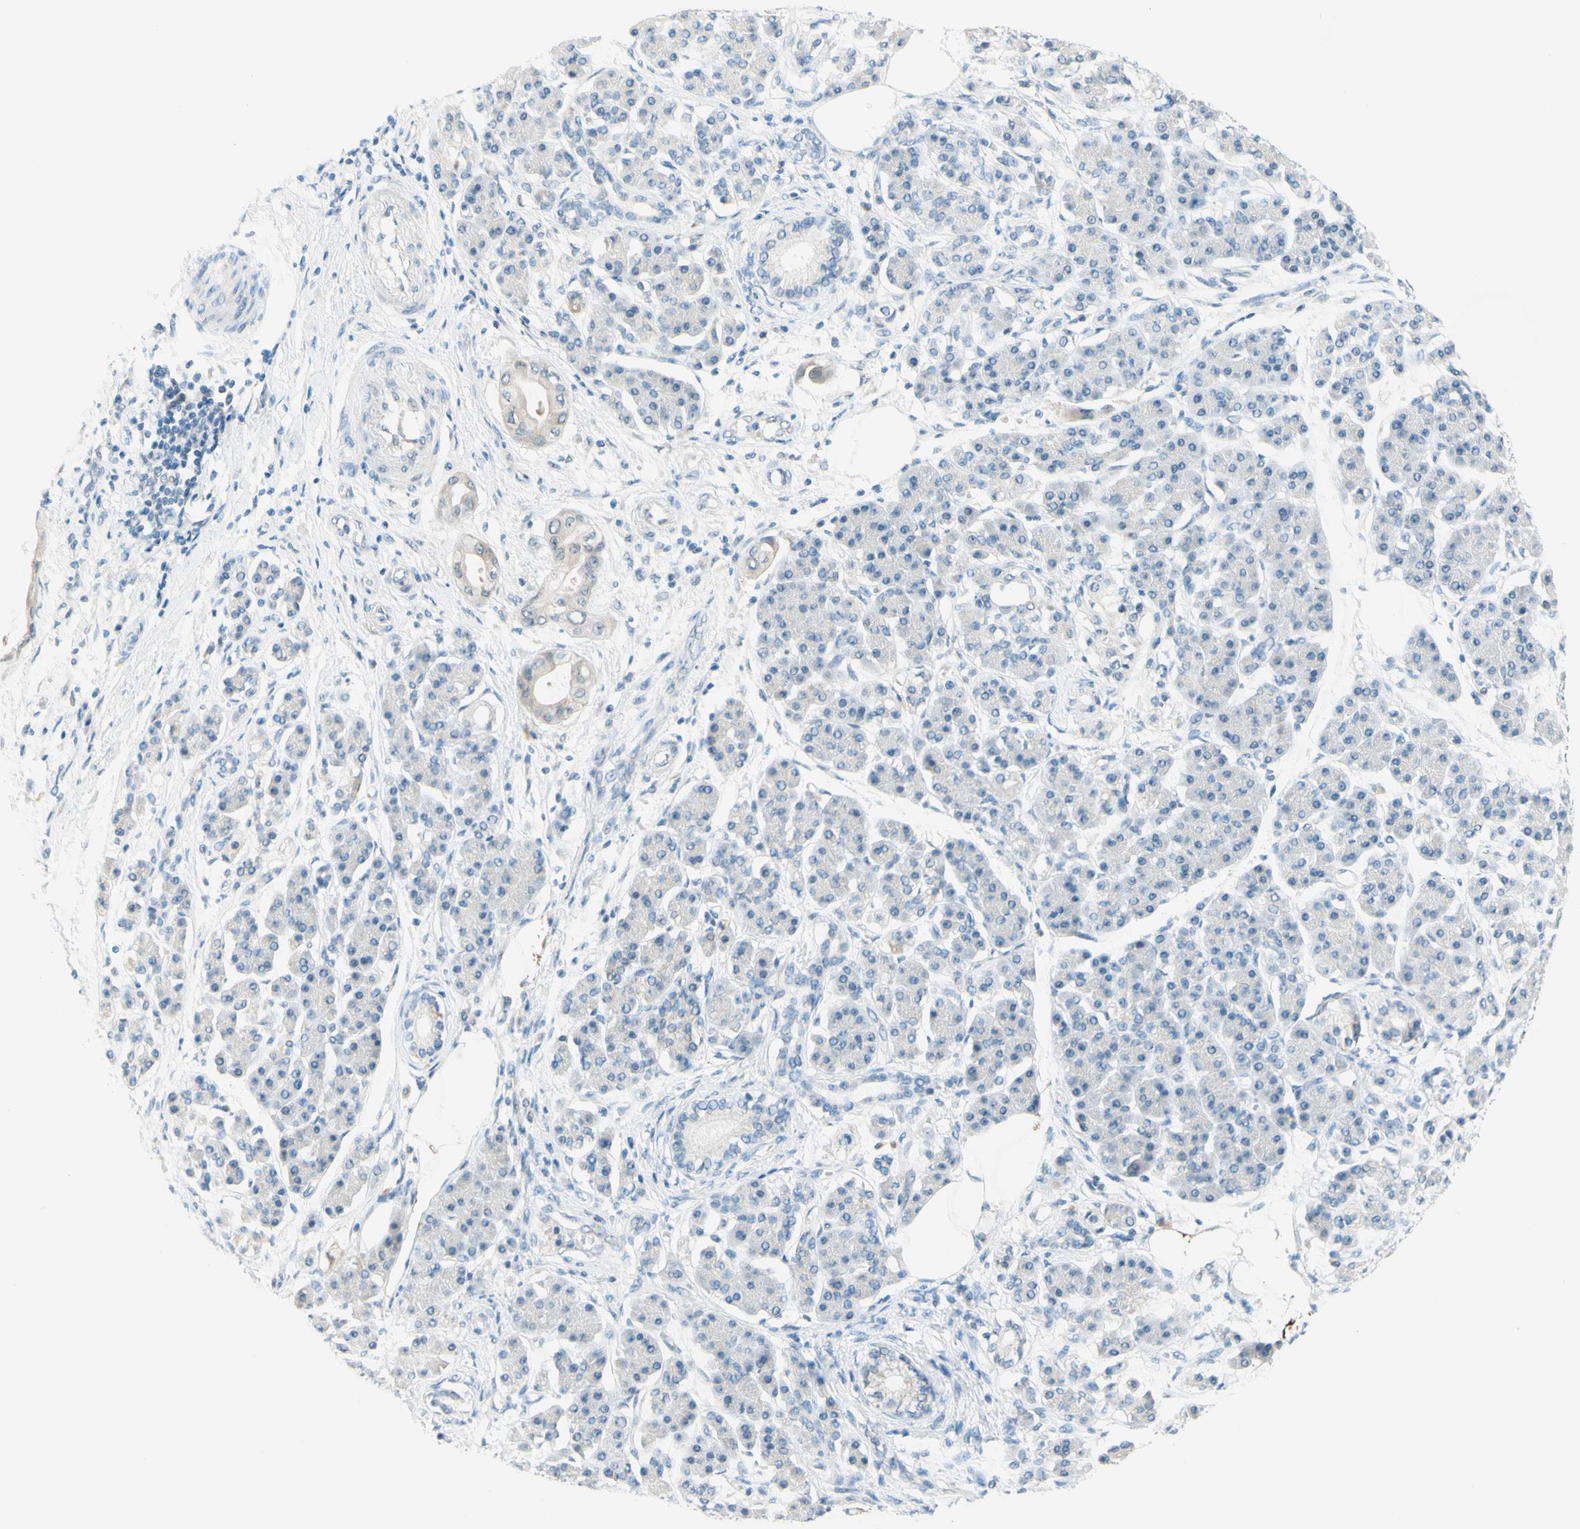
{"staining": {"intensity": "weak", "quantity": "<25%", "location": "cytoplasmic/membranous"}, "tissue": "pancreatic cancer", "cell_type": "Tumor cells", "image_type": "cancer", "snomed": [{"axis": "morphology", "description": "Adenocarcinoma, NOS"}, {"axis": "morphology", "description": "Adenocarcinoma, metastatic, NOS"}, {"axis": "topography", "description": "Lymph node"}, {"axis": "topography", "description": "Pancreas"}, {"axis": "topography", "description": "Duodenum"}], "caption": "Micrograph shows no protein staining in tumor cells of metastatic adenocarcinoma (pancreatic) tissue.", "gene": "JPH1", "patient": {"sex": "female", "age": 64}}